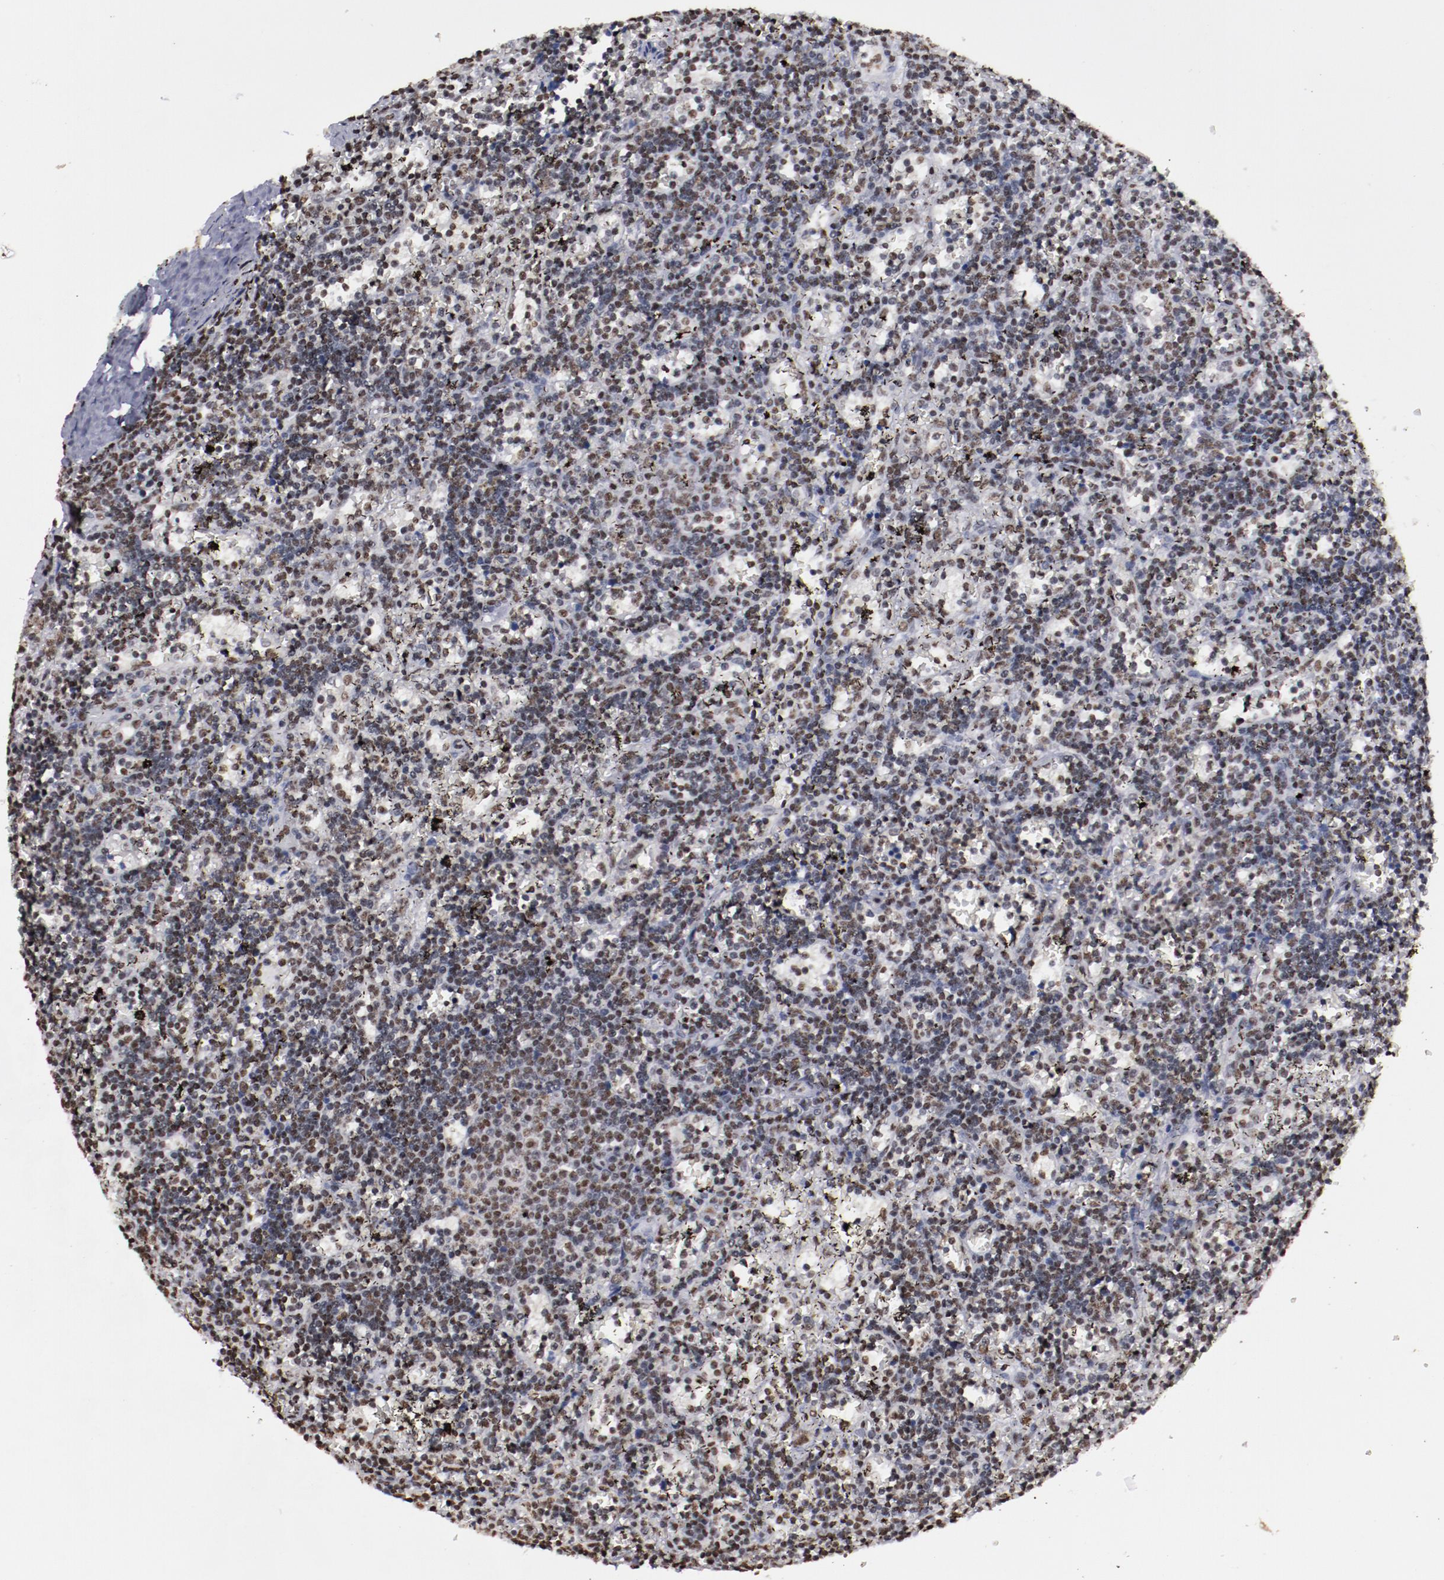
{"staining": {"intensity": "moderate", "quantity": ">75%", "location": "nuclear"}, "tissue": "lymphoma", "cell_type": "Tumor cells", "image_type": "cancer", "snomed": [{"axis": "morphology", "description": "Malignant lymphoma, non-Hodgkin's type, Low grade"}, {"axis": "topography", "description": "Spleen"}], "caption": "The micrograph exhibits staining of malignant lymphoma, non-Hodgkin's type (low-grade), revealing moderate nuclear protein staining (brown color) within tumor cells.", "gene": "HNRNPA2B1", "patient": {"sex": "male", "age": 60}}